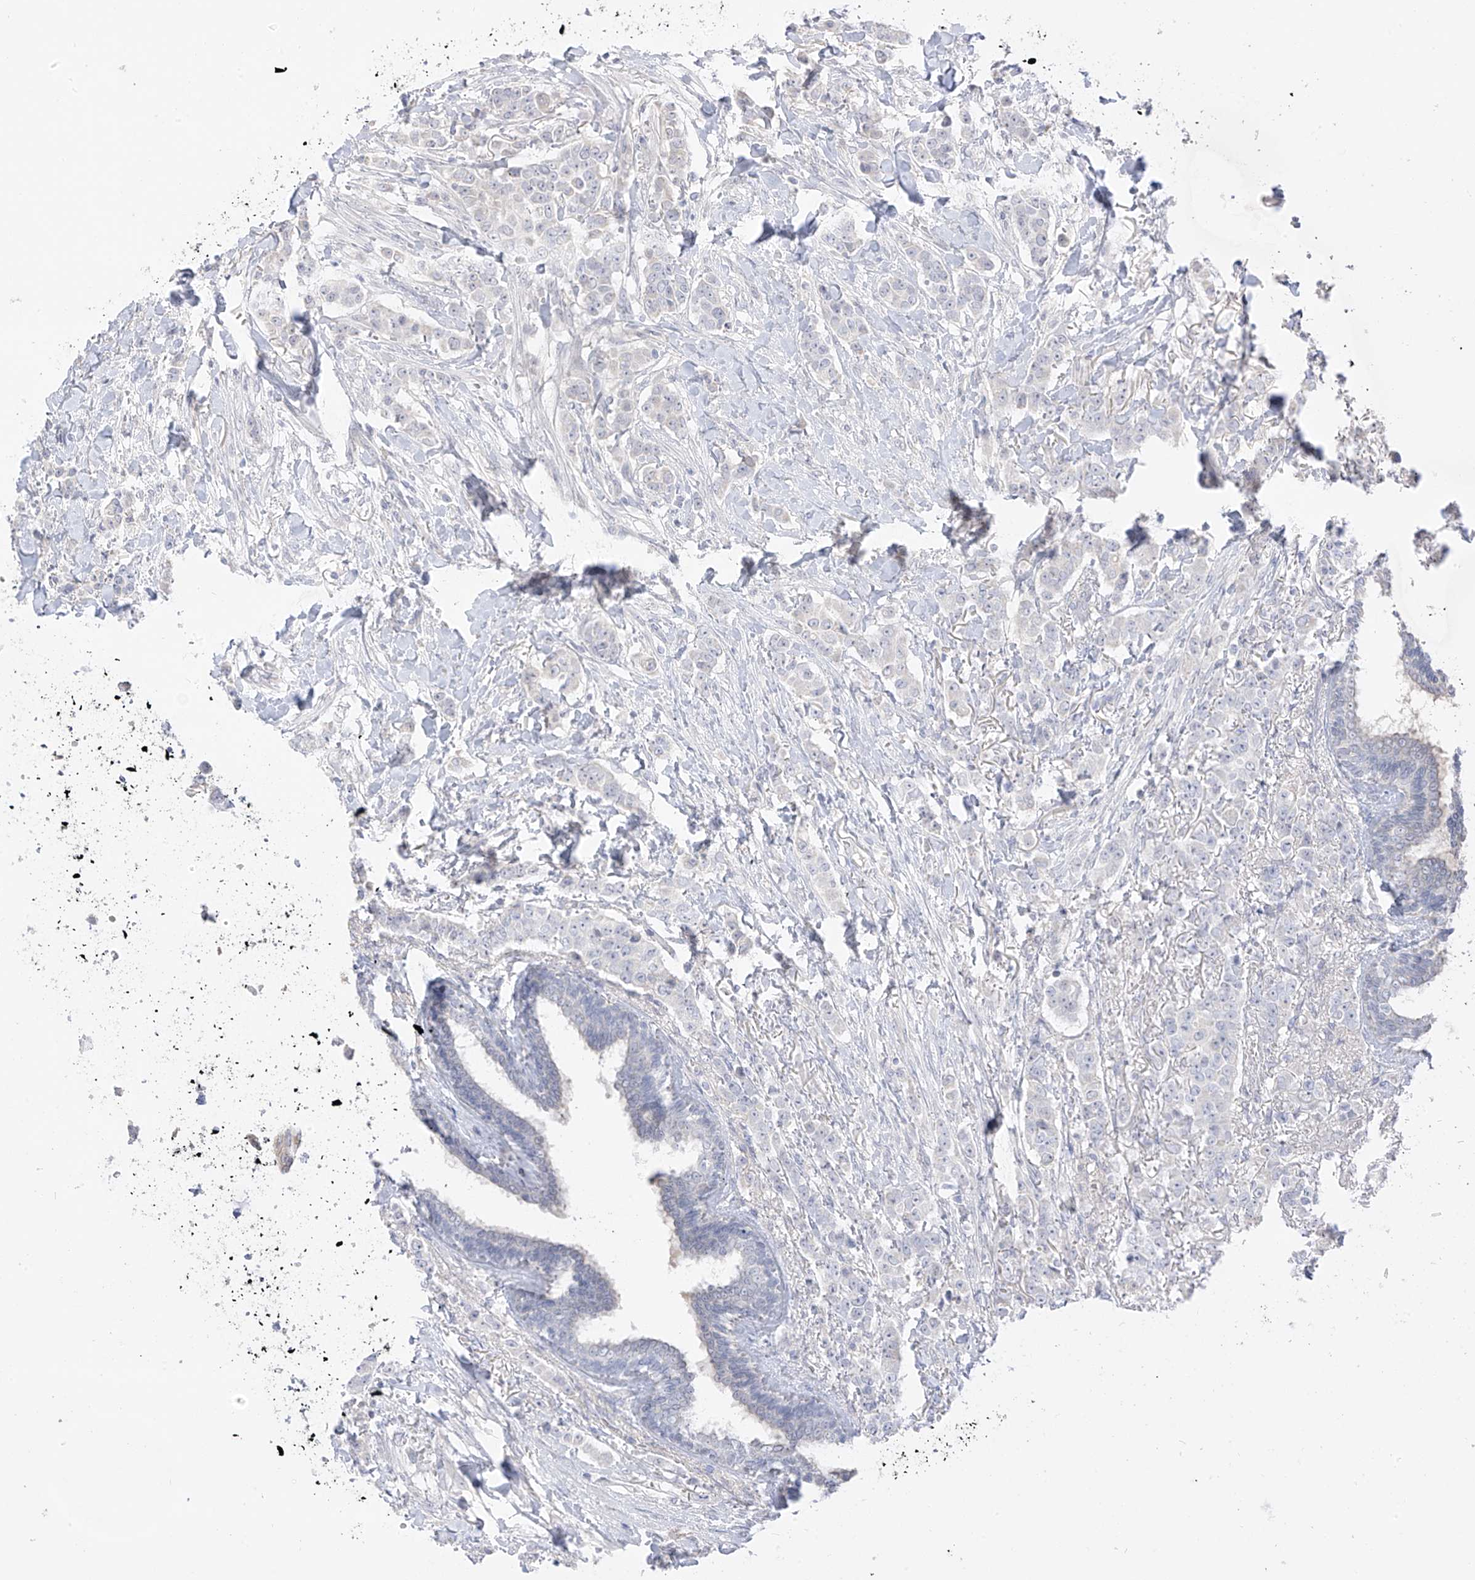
{"staining": {"intensity": "negative", "quantity": "none", "location": "none"}, "tissue": "breast cancer", "cell_type": "Tumor cells", "image_type": "cancer", "snomed": [{"axis": "morphology", "description": "Duct carcinoma"}, {"axis": "topography", "description": "Breast"}], "caption": "Immunohistochemistry image of neoplastic tissue: human breast cancer (invasive ductal carcinoma) stained with DAB demonstrates no significant protein staining in tumor cells.", "gene": "DCDC2", "patient": {"sex": "female", "age": 40}}